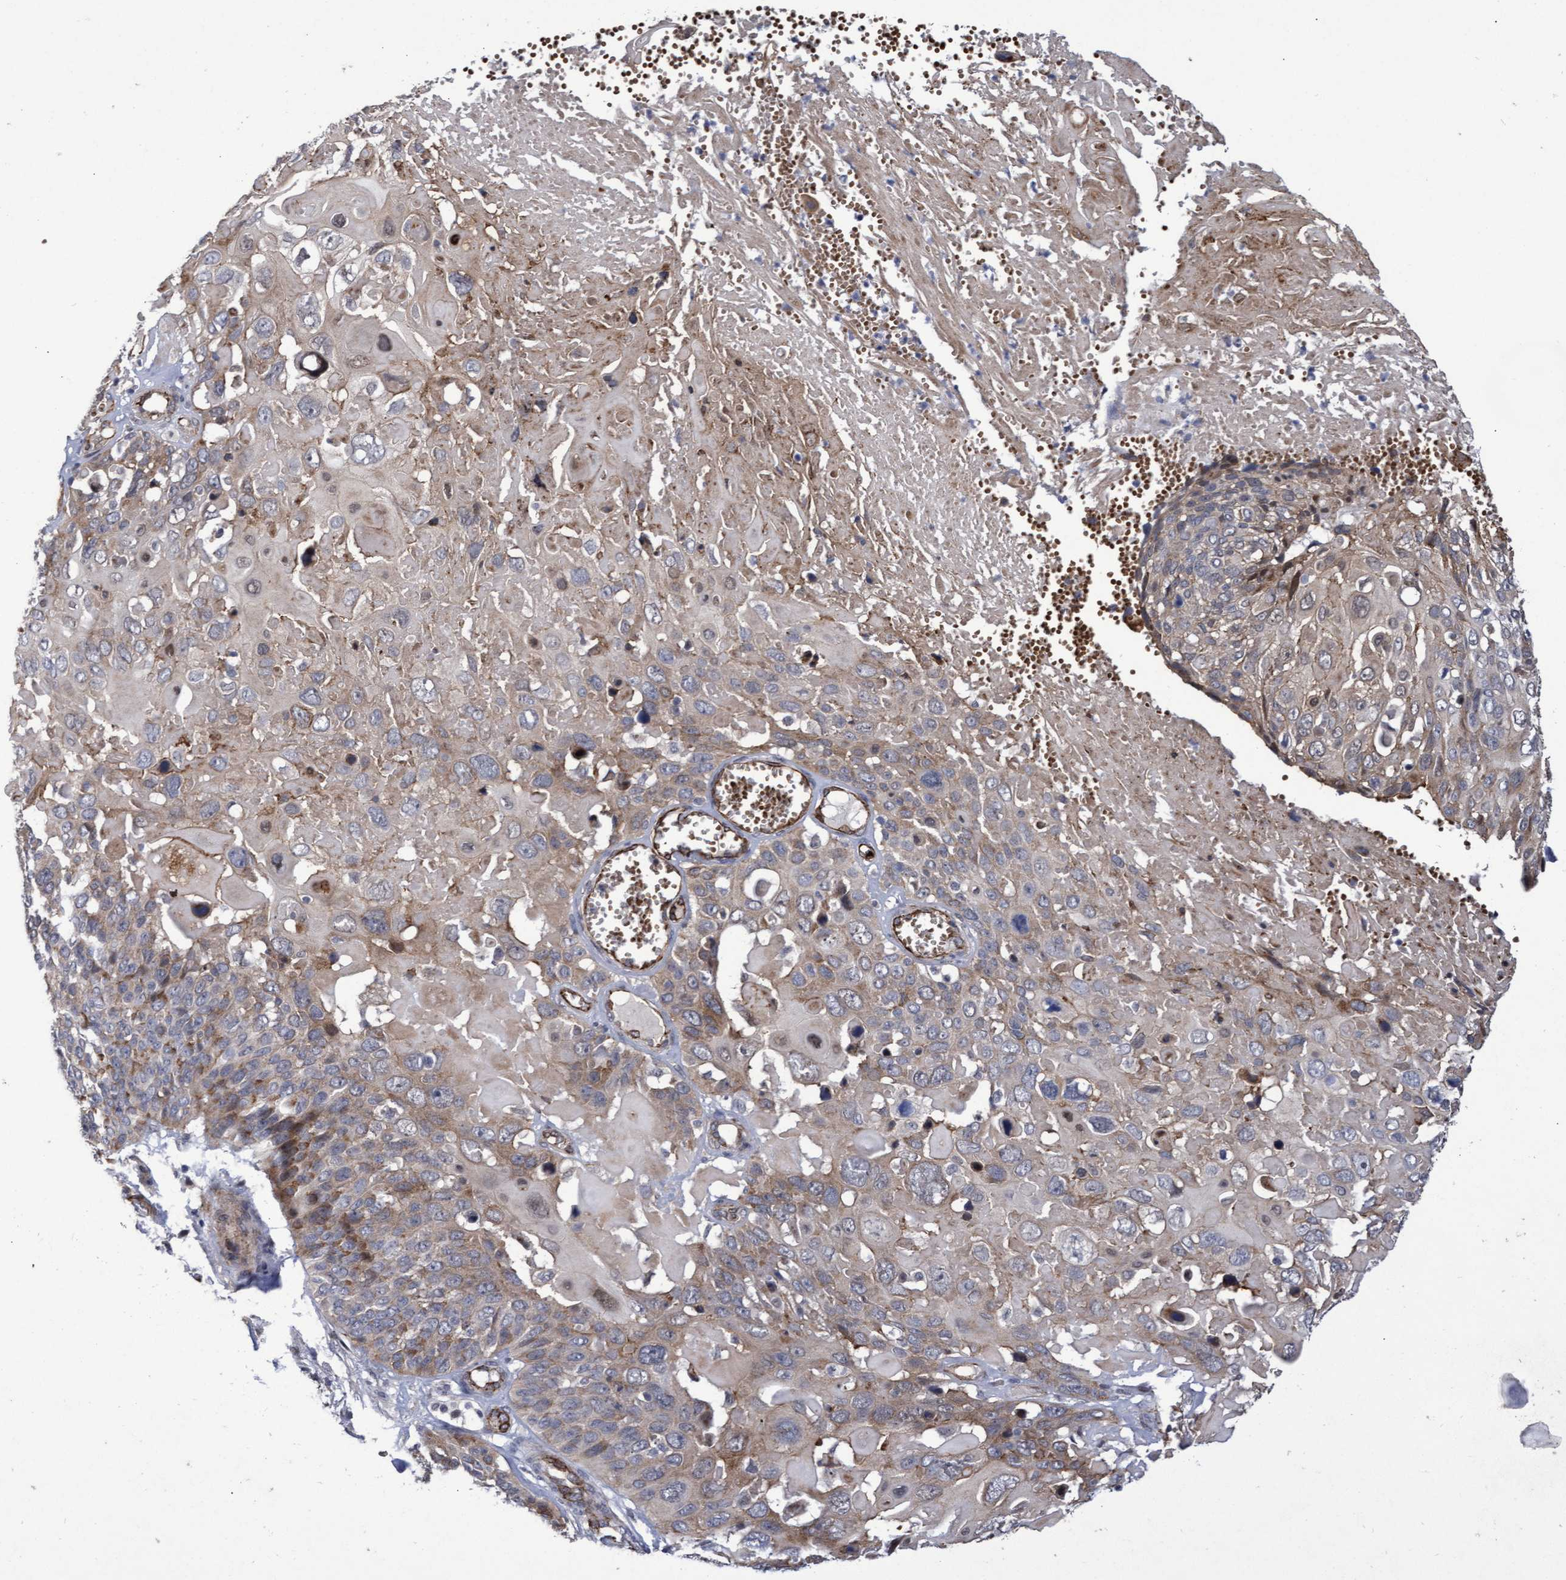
{"staining": {"intensity": "weak", "quantity": ">75%", "location": "cytoplasmic/membranous"}, "tissue": "cervical cancer", "cell_type": "Tumor cells", "image_type": "cancer", "snomed": [{"axis": "morphology", "description": "Squamous cell carcinoma, NOS"}, {"axis": "topography", "description": "Cervix"}], "caption": "Weak cytoplasmic/membranous expression for a protein is identified in approximately >75% of tumor cells of cervical squamous cell carcinoma using immunohistochemistry (IHC).", "gene": "ZNF750", "patient": {"sex": "female", "age": 74}}